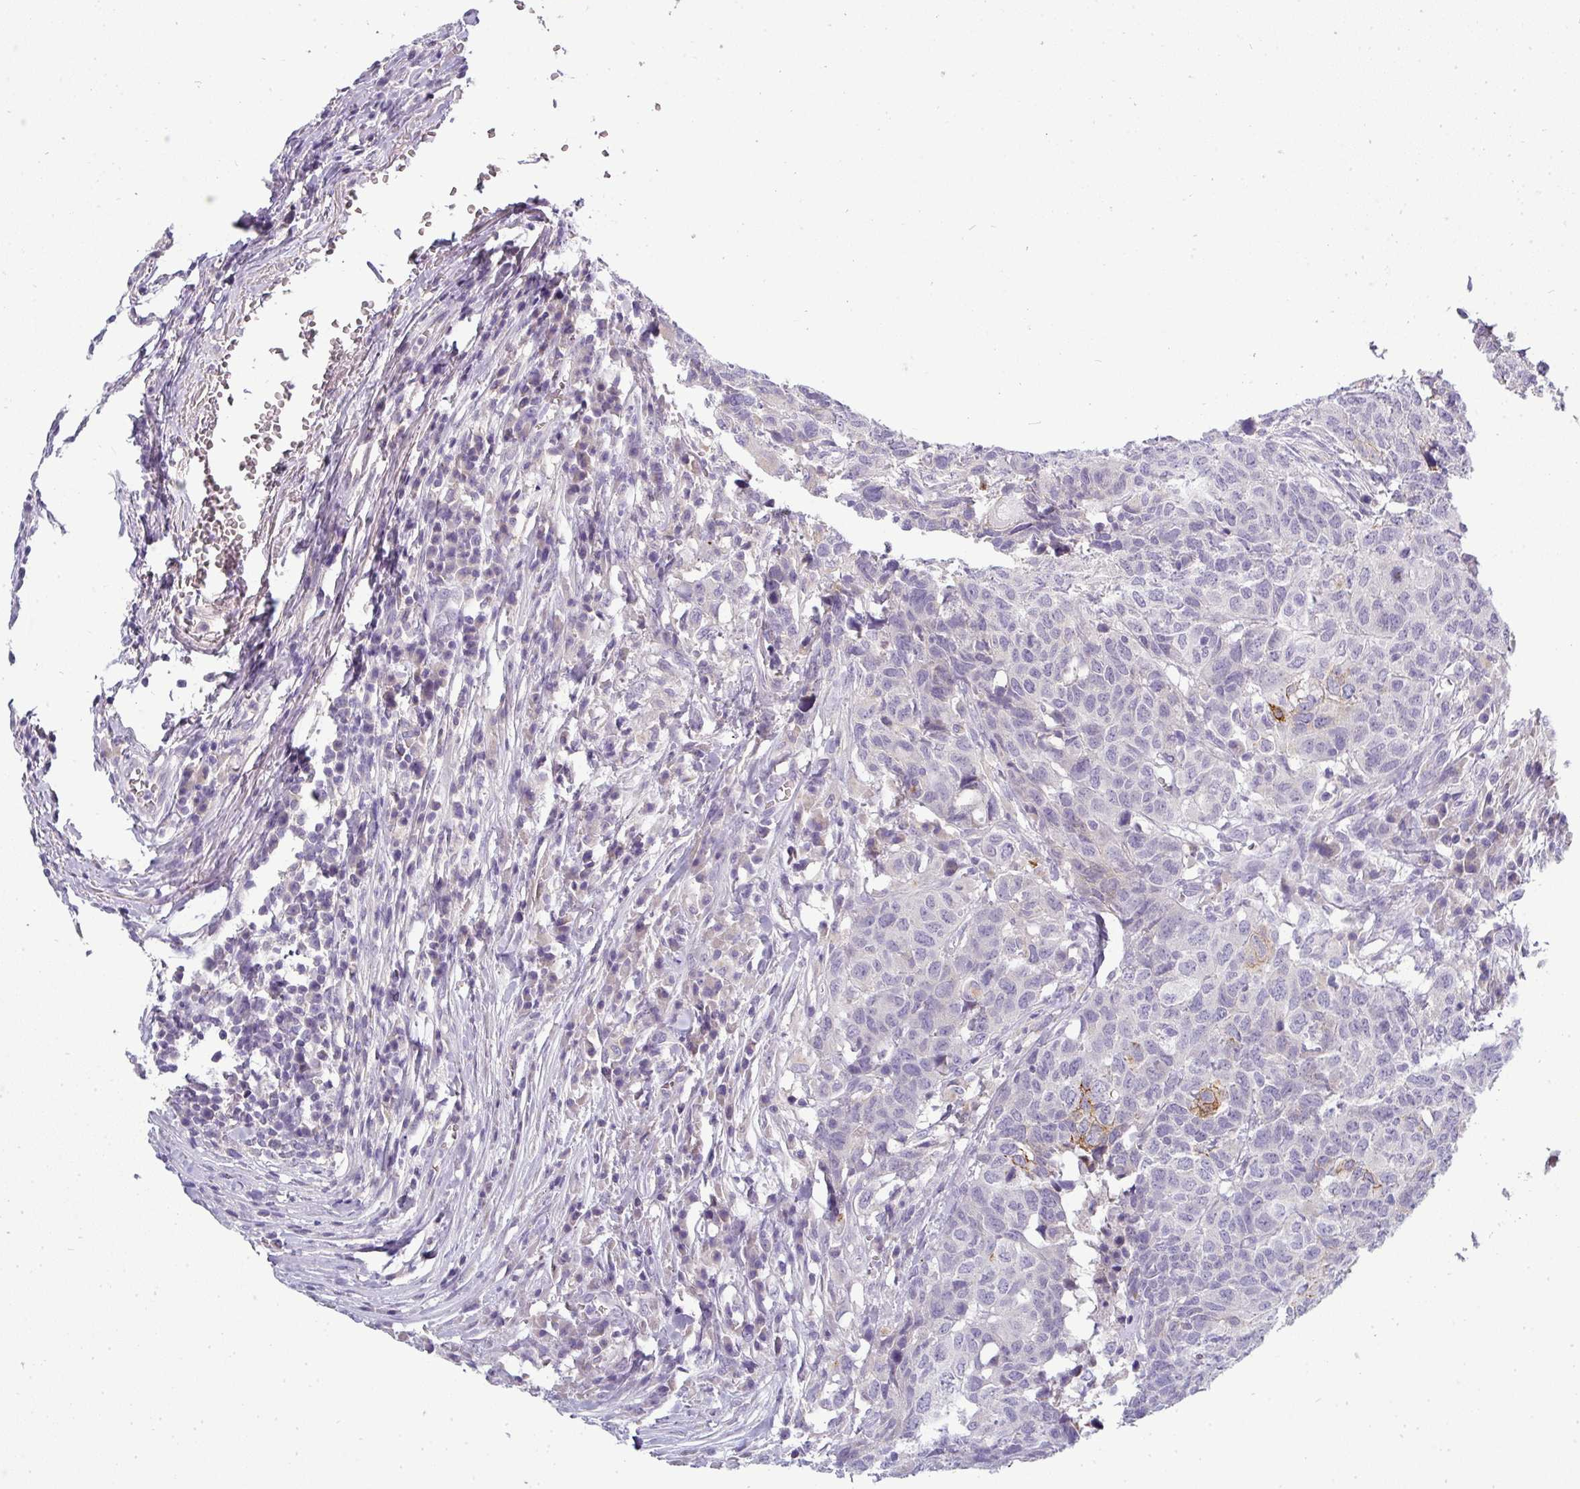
{"staining": {"intensity": "negative", "quantity": "none", "location": "none"}, "tissue": "head and neck cancer", "cell_type": "Tumor cells", "image_type": "cancer", "snomed": [{"axis": "morphology", "description": "Normal tissue, NOS"}, {"axis": "morphology", "description": "Squamous cell carcinoma, NOS"}, {"axis": "topography", "description": "Skeletal muscle"}, {"axis": "topography", "description": "Vascular tissue"}, {"axis": "topography", "description": "Peripheral nerve tissue"}, {"axis": "topography", "description": "Head-Neck"}], "caption": "A photomicrograph of head and neck squamous cell carcinoma stained for a protein demonstrates no brown staining in tumor cells.", "gene": "ASXL3", "patient": {"sex": "male", "age": 66}}